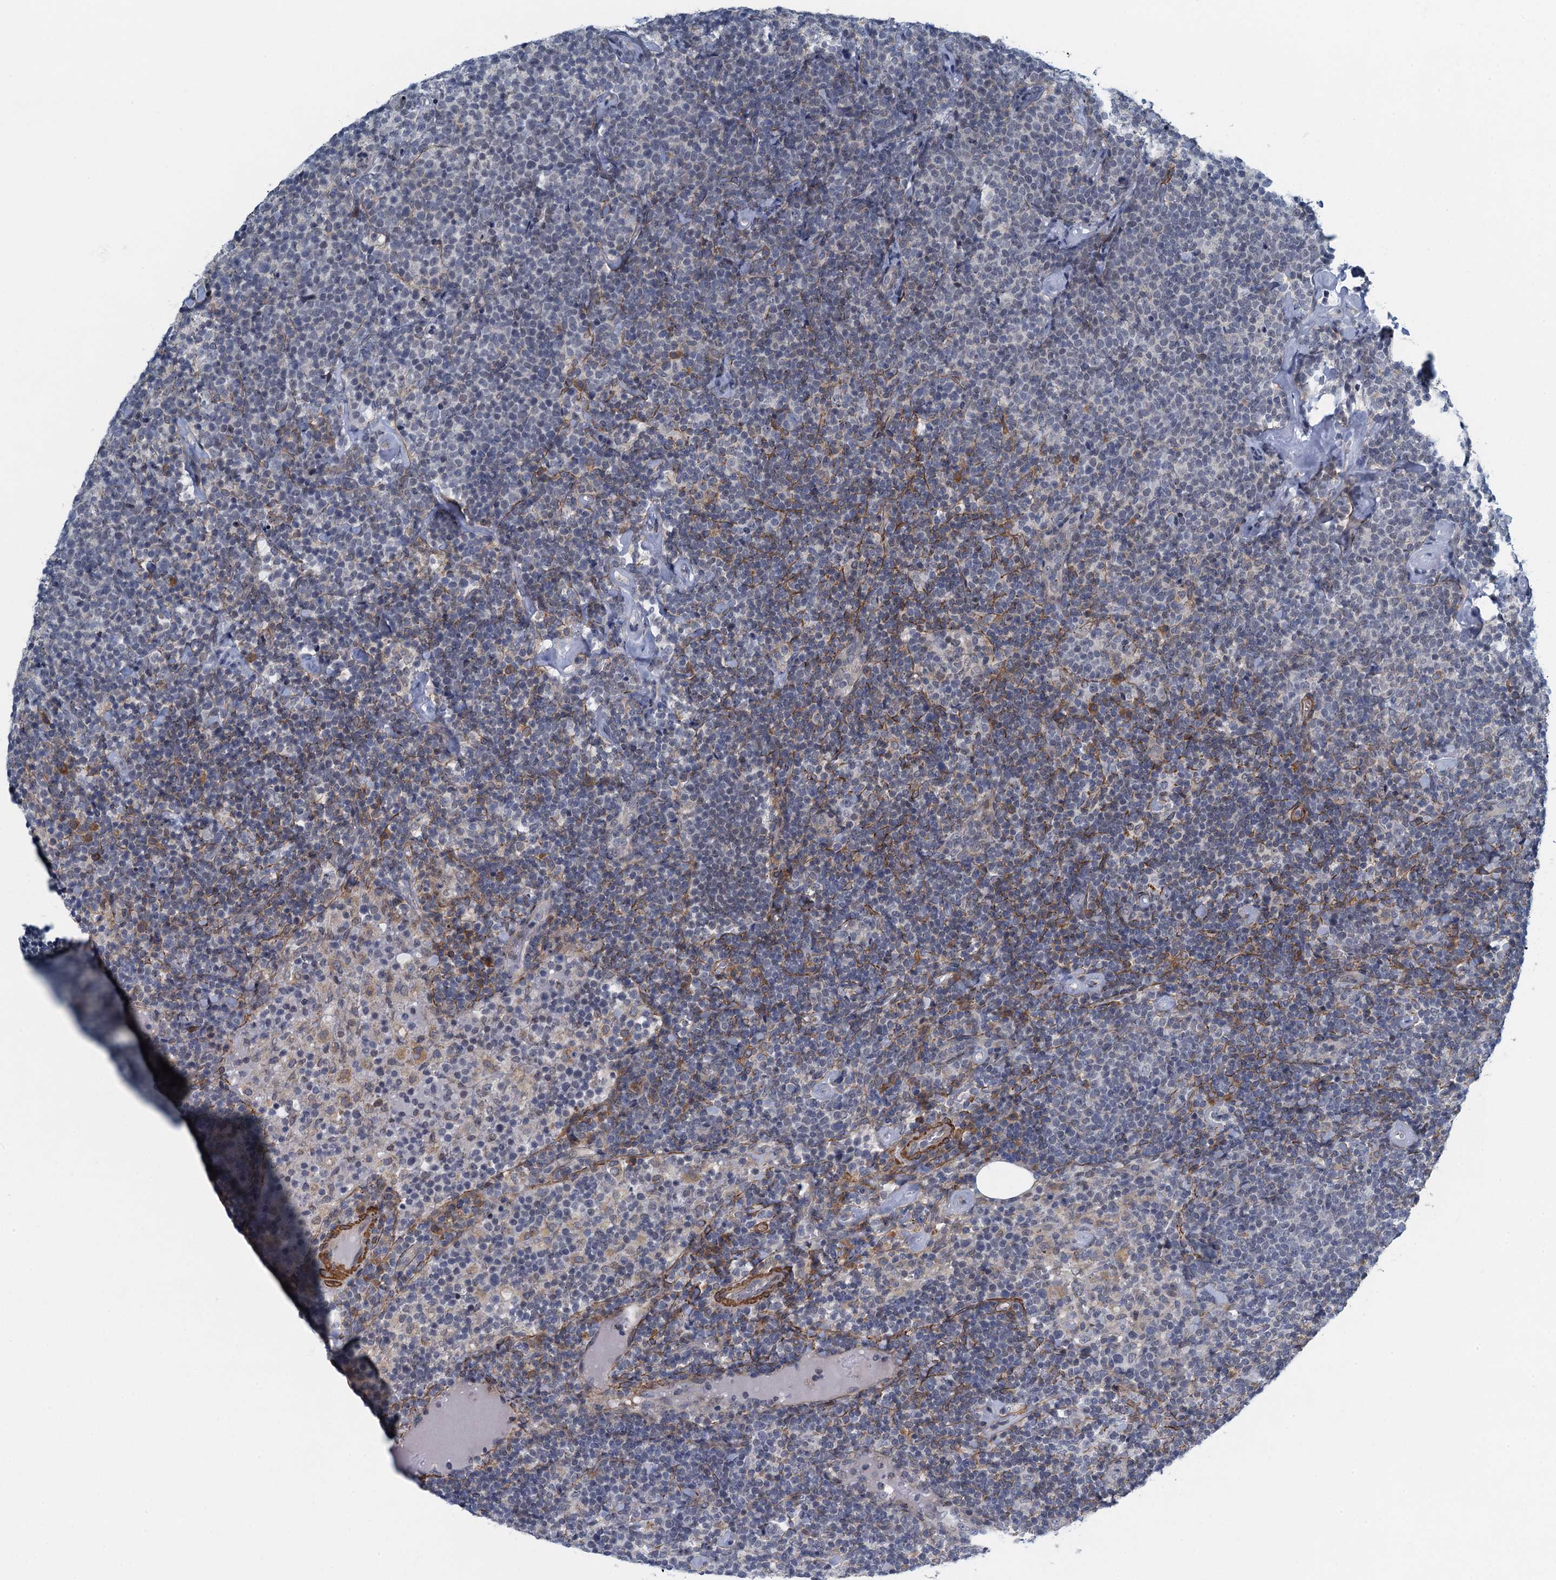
{"staining": {"intensity": "negative", "quantity": "none", "location": "none"}, "tissue": "lymphoma", "cell_type": "Tumor cells", "image_type": "cancer", "snomed": [{"axis": "morphology", "description": "Malignant lymphoma, non-Hodgkin's type, High grade"}, {"axis": "topography", "description": "Lymph node"}], "caption": "Tumor cells show no significant positivity in malignant lymphoma, non-Hodgkin's type (high-grade).", "gene": "ALG2", "patient": {"sex": "male", "age": 61}}